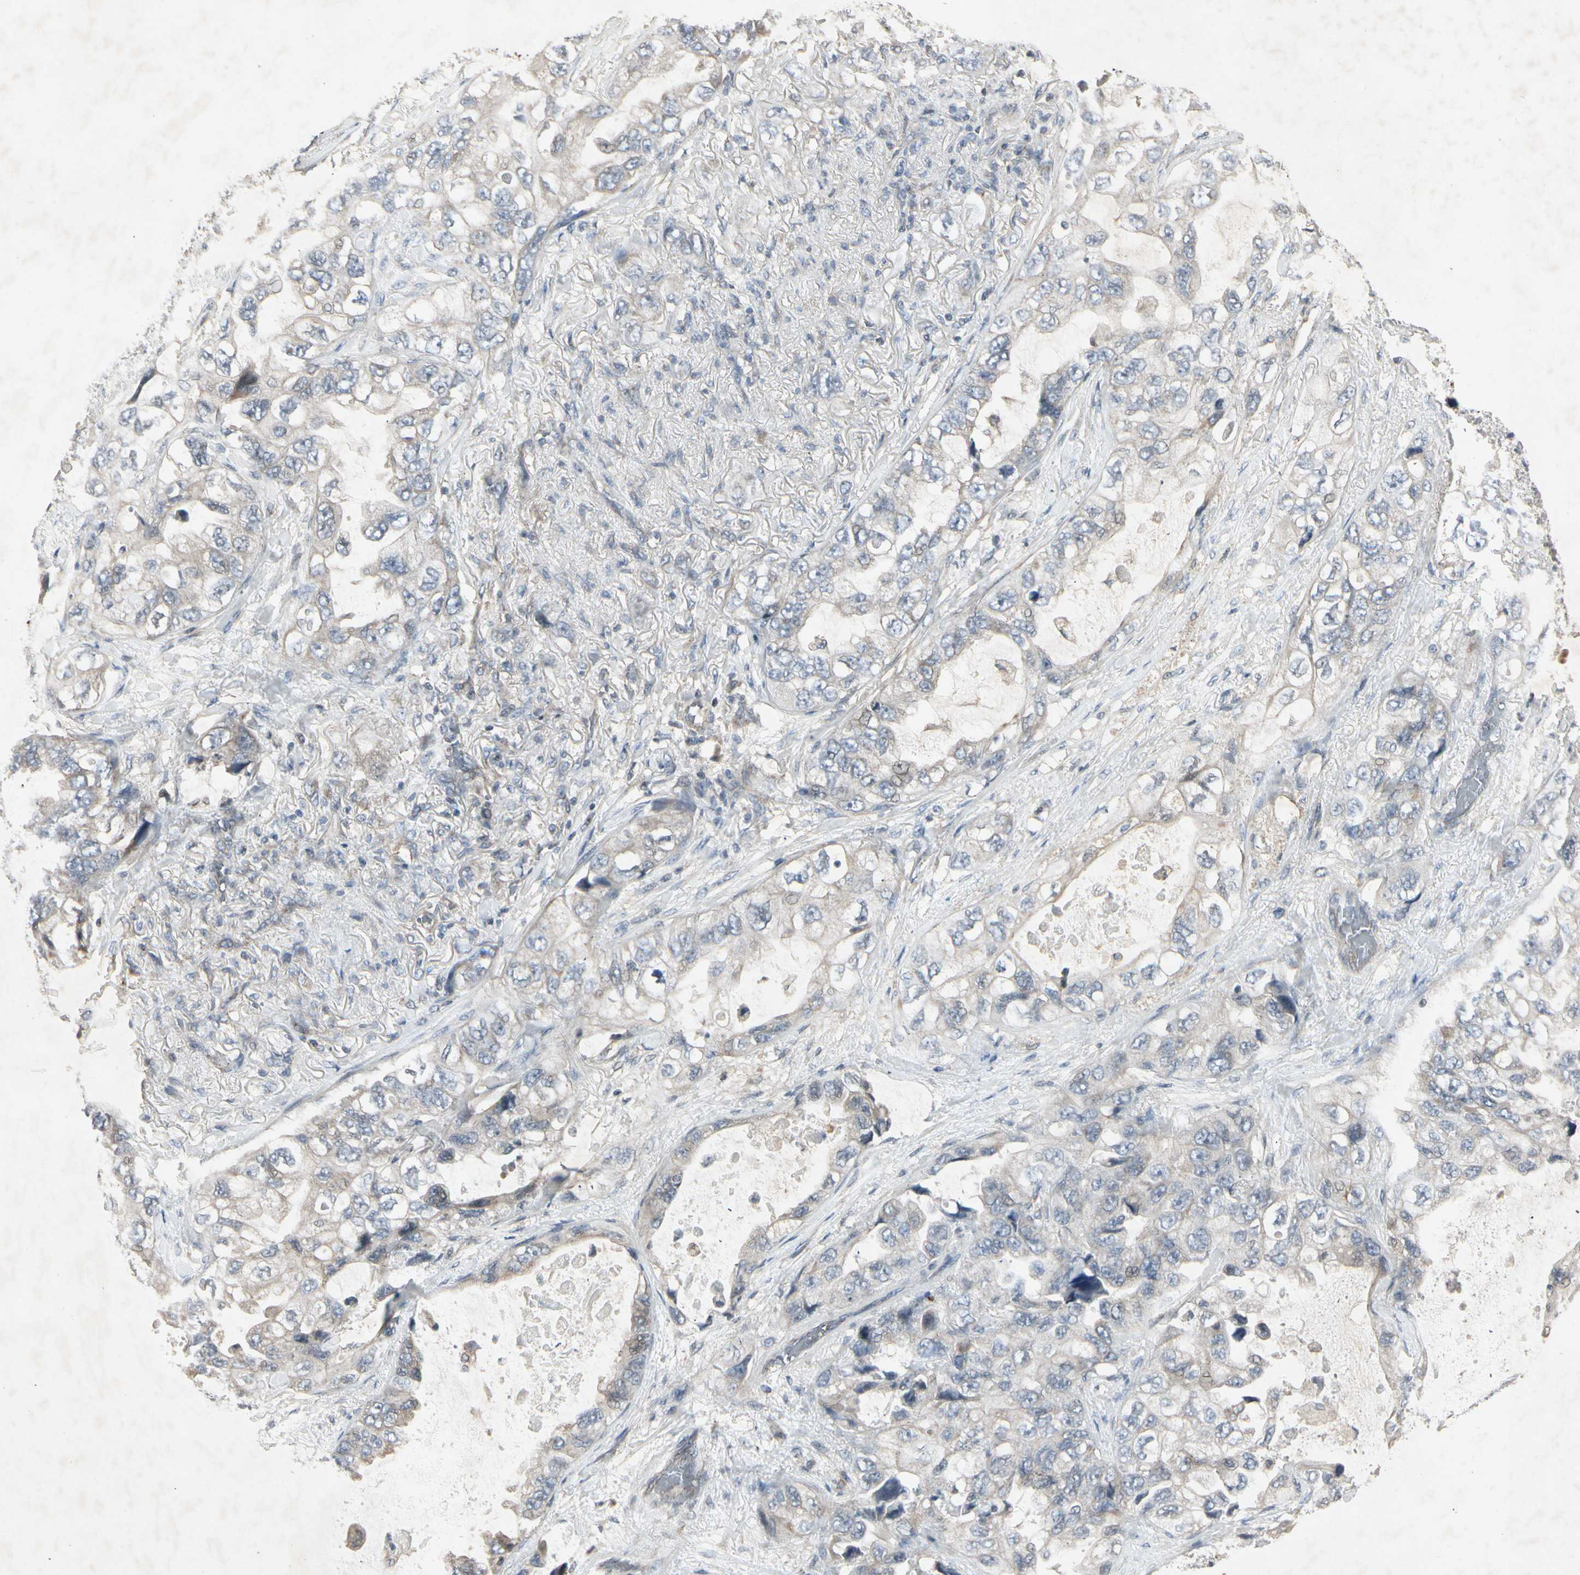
{"staining": {"intensity": "negative", "quantity": "none", "location": "none"}, "tissue": "lung cancer", "cell_type": "Tumor cells", "image_type": "cancer", "snomed": [{"axis": "morphology", "description": "Squamous cell carcinoma, NOS"}, {"axis": "topography", "description": "Lung"}], "caption": "Tumor cells show no significant positivity in lung cancer (squamous cell carcinoma). (DAB (3,3'-diaminobenzidine) immunohistochemistry, high magnification).", "gene": "TEK", "patient": {"sex": "female", "age": 73}}